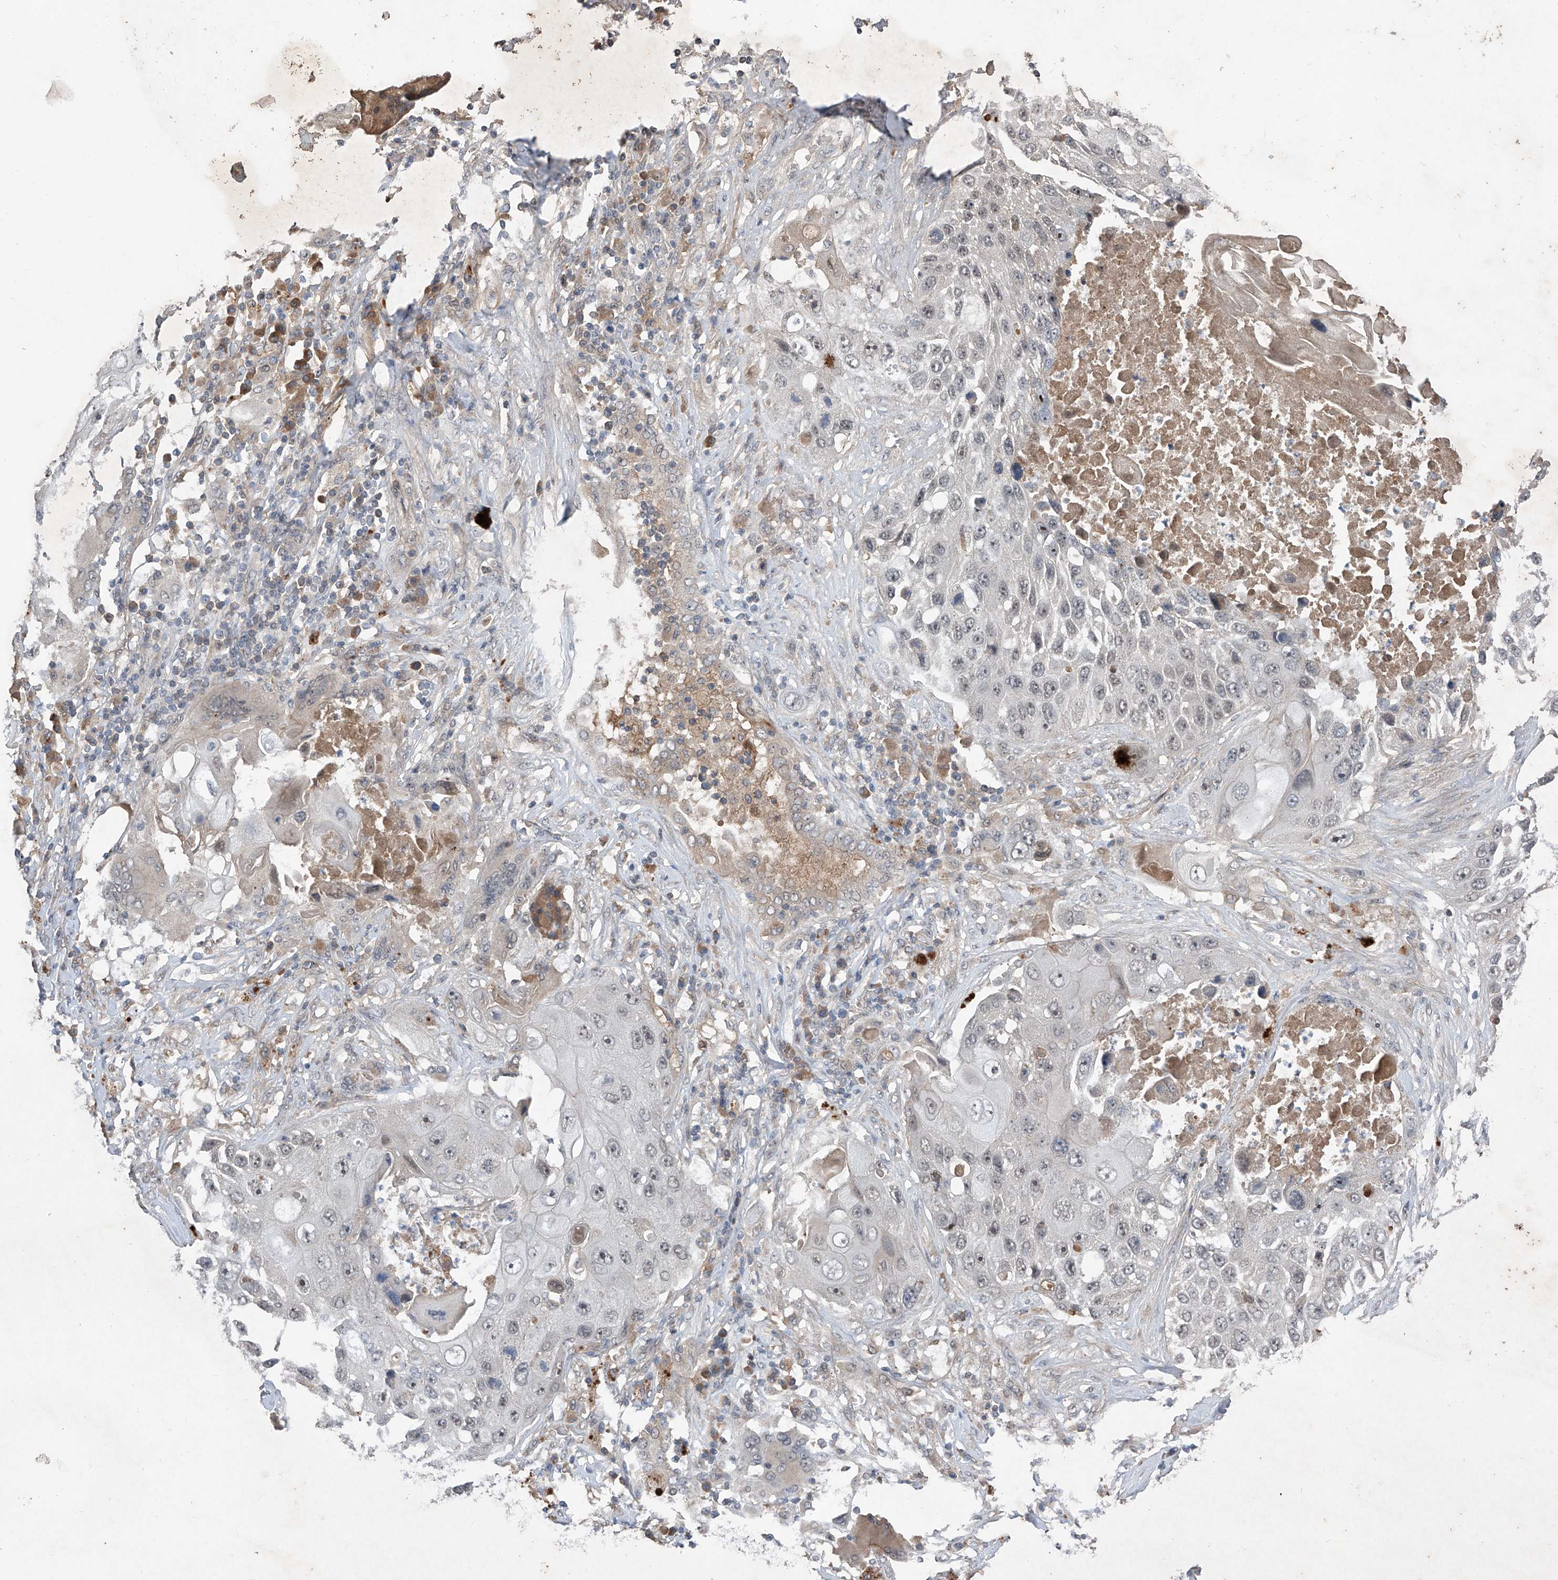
{"staining": {"intensity": "negative", "quantity": "none", "location": "none"}, "tissue": "lung cancer", "cell_type": "Tumor cells", "image_type": "cancer", "snomed": [{"axis": "morphology", "description": "Squamous cell carcinoma, NOS"}, {"axis": "topography", "description": "Lung"}], "caption": "DAB immunohistochemical staining of human lung squamous cell carcinoma displays no significant expression in tumor cells.", "gene": "FAM135A", "patient": {"sex": "male", "age": 61}}